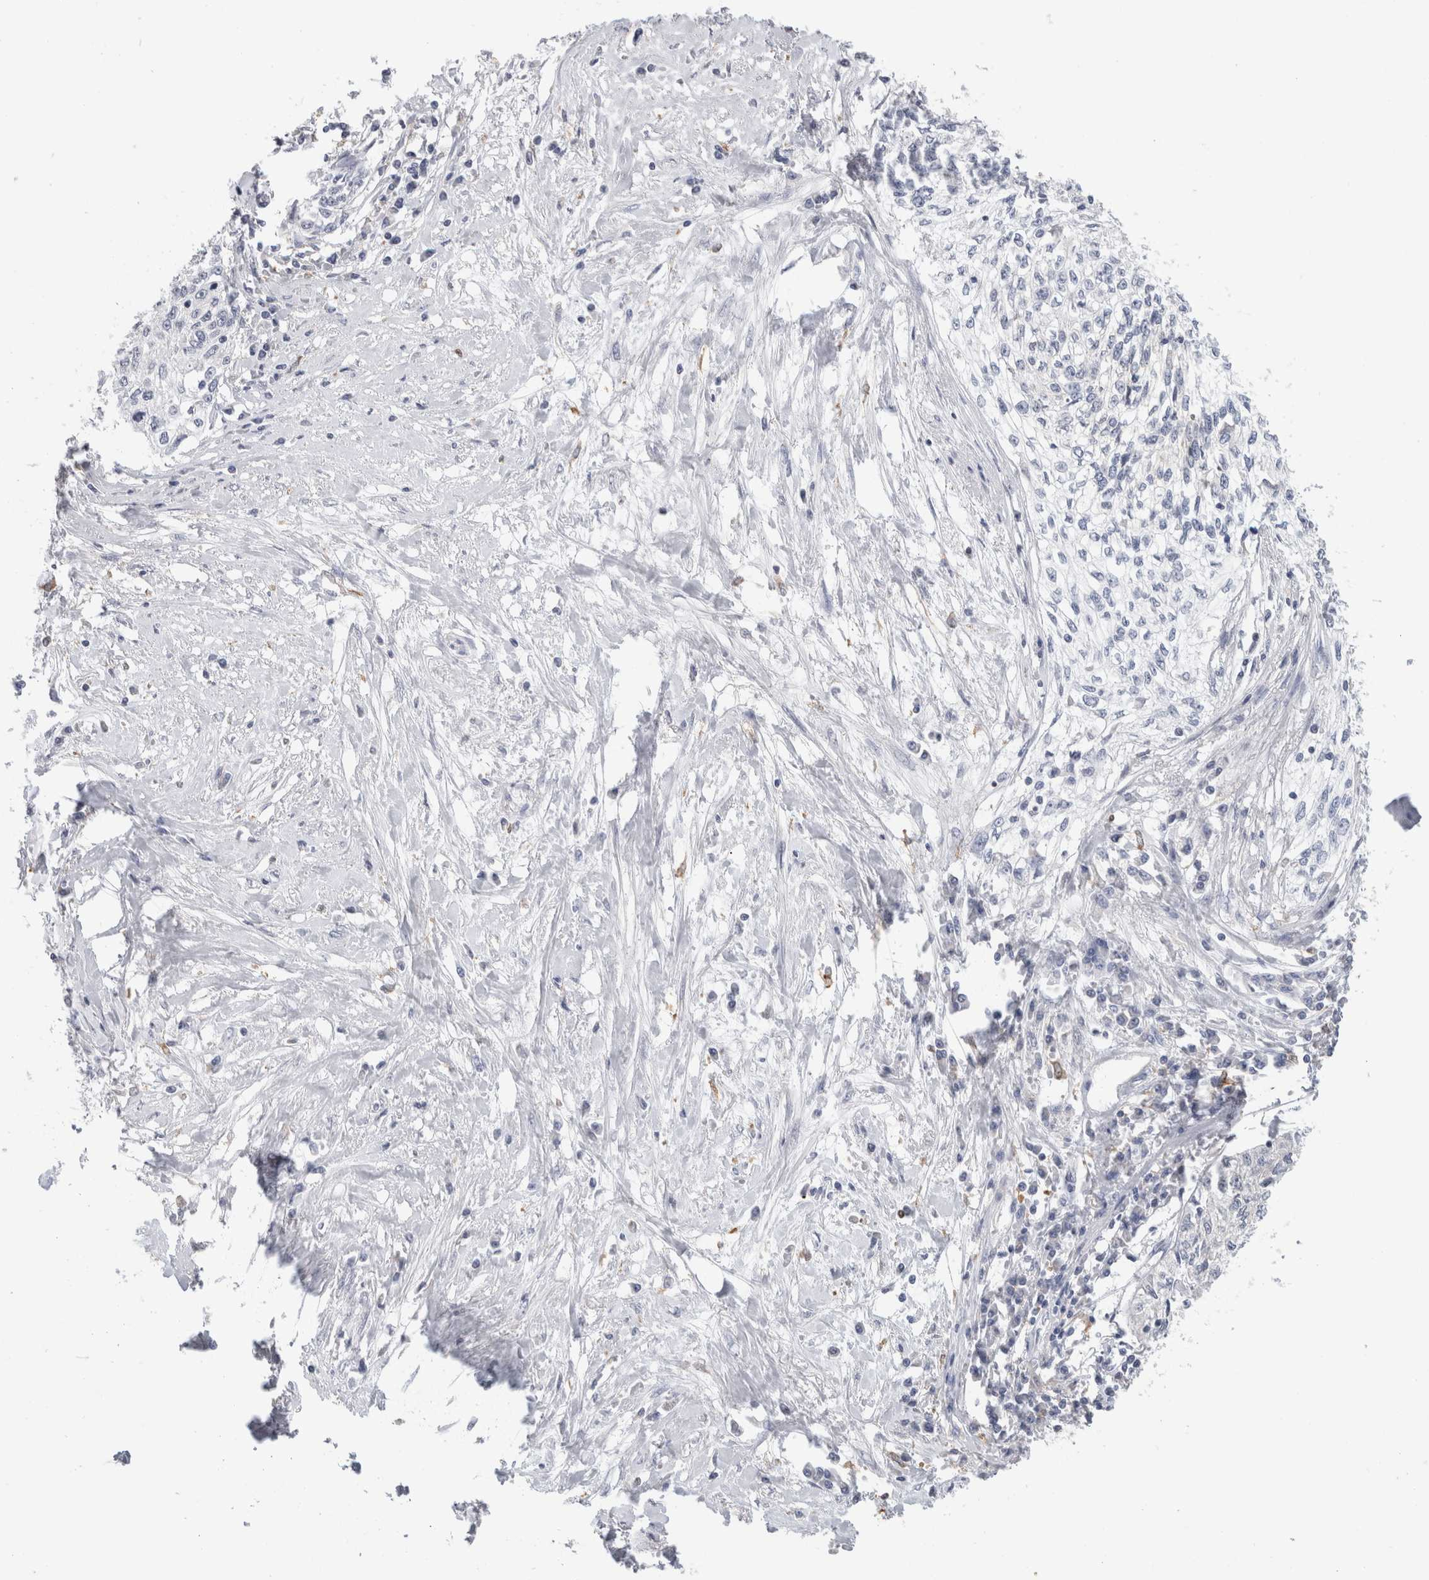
{"staining": {"intensity": "negative", "quantity": "none", "location": "none"}, "tissue": "cervical cancer", "cell_type": "Tumor cells", "image_type": "cancer", "snomed": [{"axis": "morphology", "description": "Squamous cell carcinoma, NOS"}, {"axis": "topography", "description": "Cervix"}], "caption": "Micrograph shows no significant protein expression in tumor cells of squamous cell carcinoma (cervical).", "gene": "SYTL5", "patient": {"sex": "female", "age": 57}}